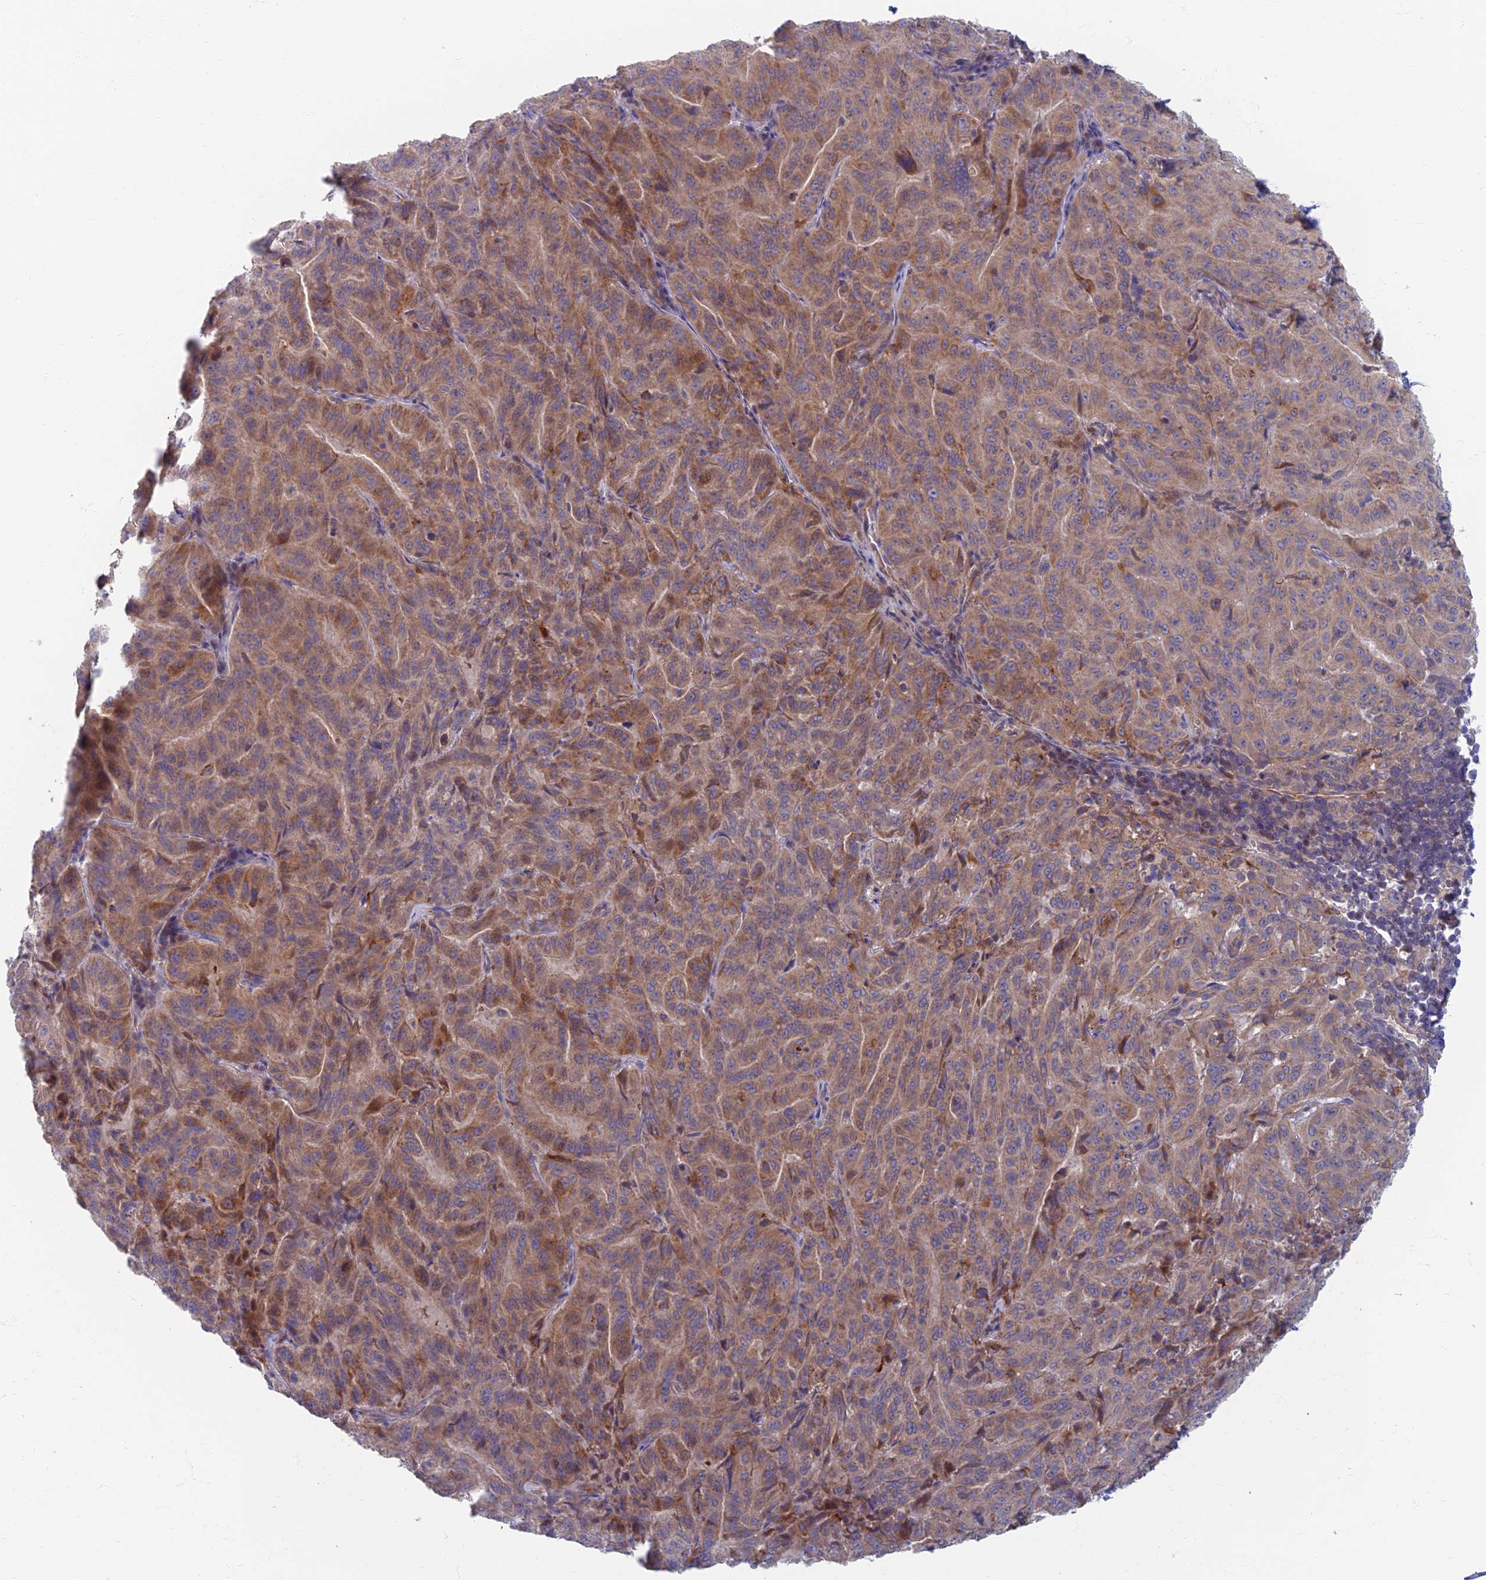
{"staining": {"intensity": "moderate", "quantity": ">75%", "location": "cytoplasmic/membranous"}, "tissue": "pancreatic cancer", "cell_type": "Tumor cells", "image_type": "cancer", "snomed": [{"axis": "morphology", "description": "Adenocarcinoma, NOS"}, {"axis": "topography", "description": "Pancreas"}], "caption": "A brown stain highlights moderate cytoplasmic/membranous staining of a protein in adenocarcinoma (pancreatic) tumor cells.", "gene": "SOGA1", "patient": {"sex": "male", "age": 63}}